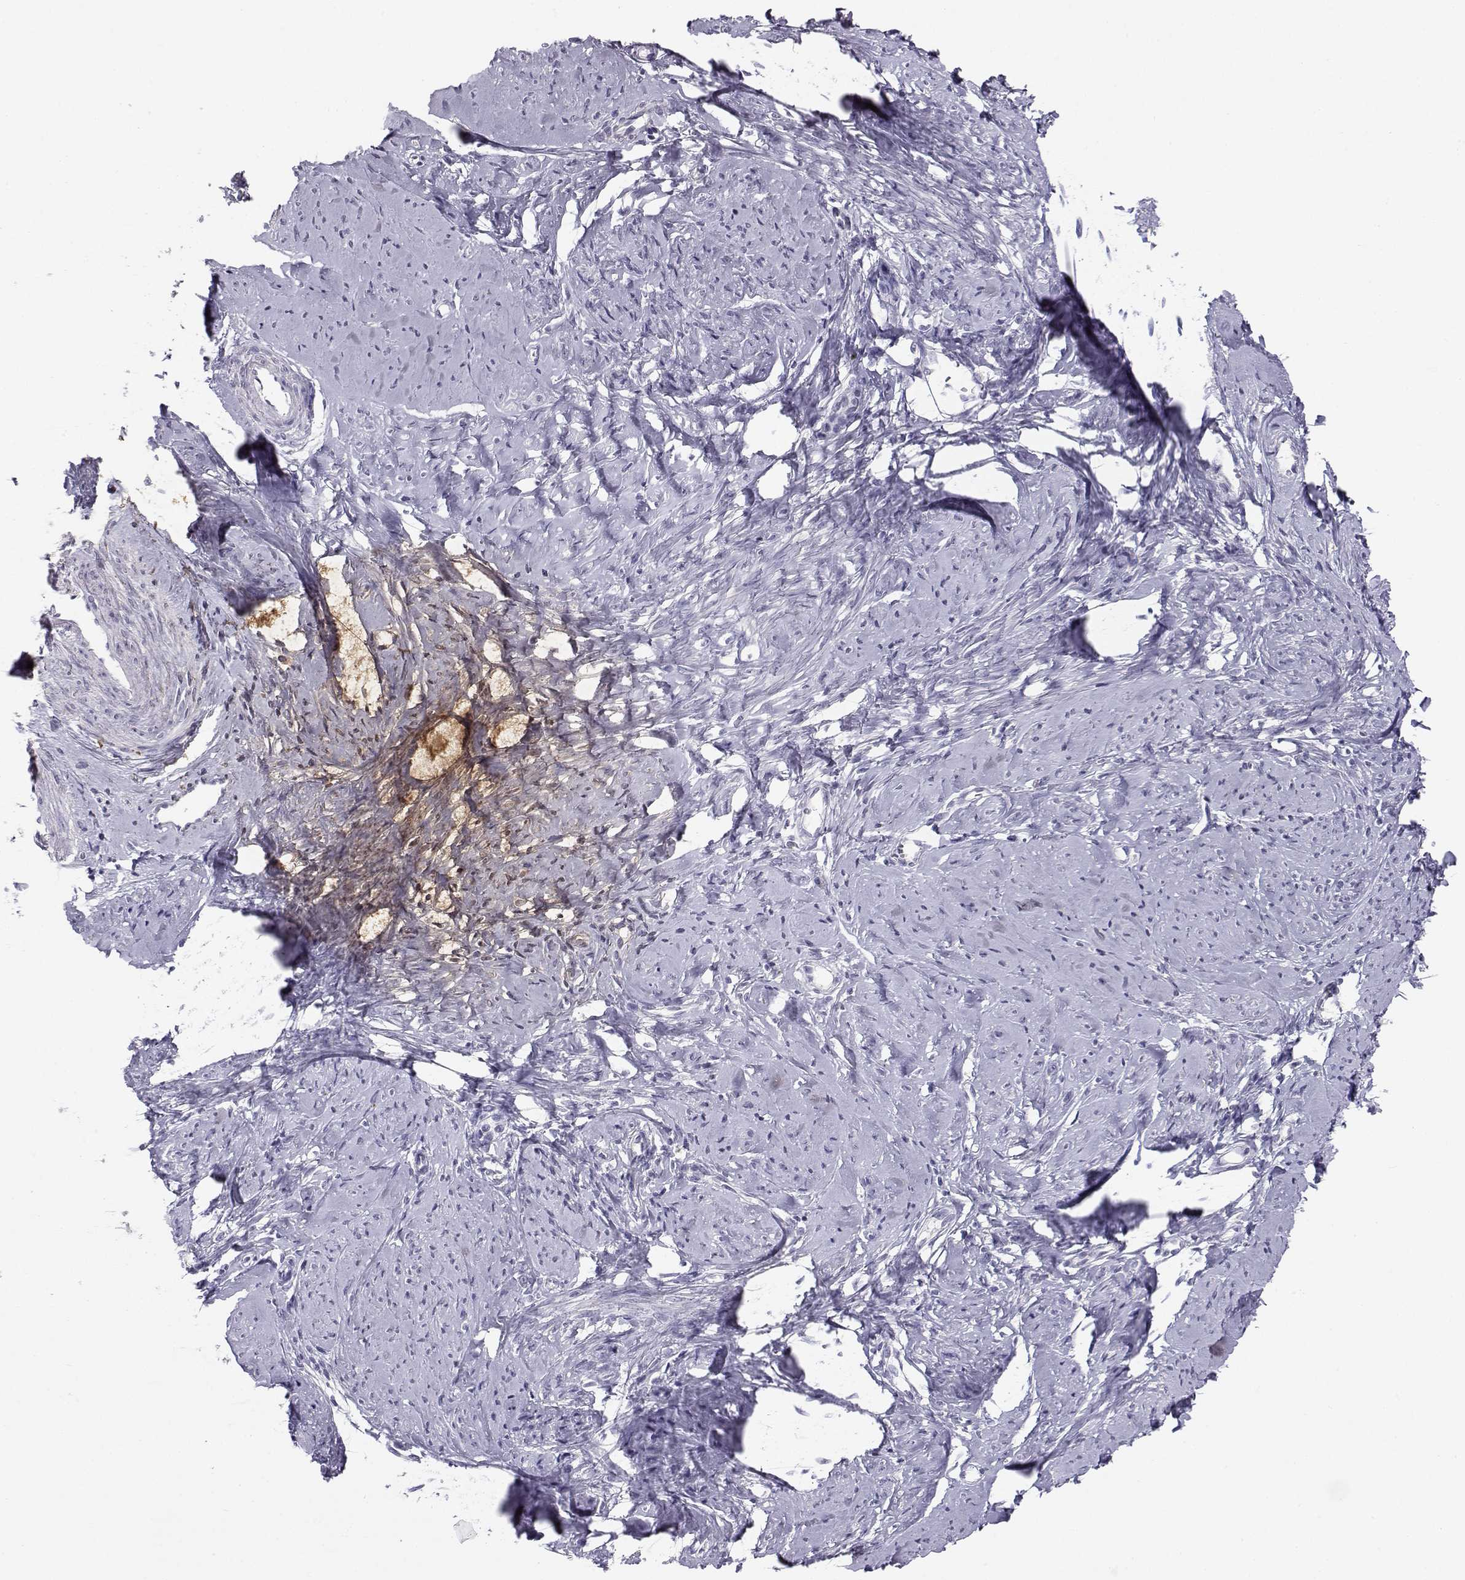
{"staining": {"intensity": "negative", "quantity": "none", "location": "none"}, "tissue": "smooth muscle", "cell_type": "Smooth muscle cells", "image_type": "normal", "snomed": [{"axis": "morphology", "description": "Normal tissue, NOS"}, {"axis": "topography", "description": "Smooth muscle"}], "caption": "Histopathology image shows no significant protein positivity in smooth muscle cells of normal smooth muscle. The staining is performed using DAB (3,3'-diaminobenzidine) brown chromogen with nuclei counter-stained in using hematoxylin.", "gene": "KCNMB4", "patient": {"sex": "female", "age": 48}}